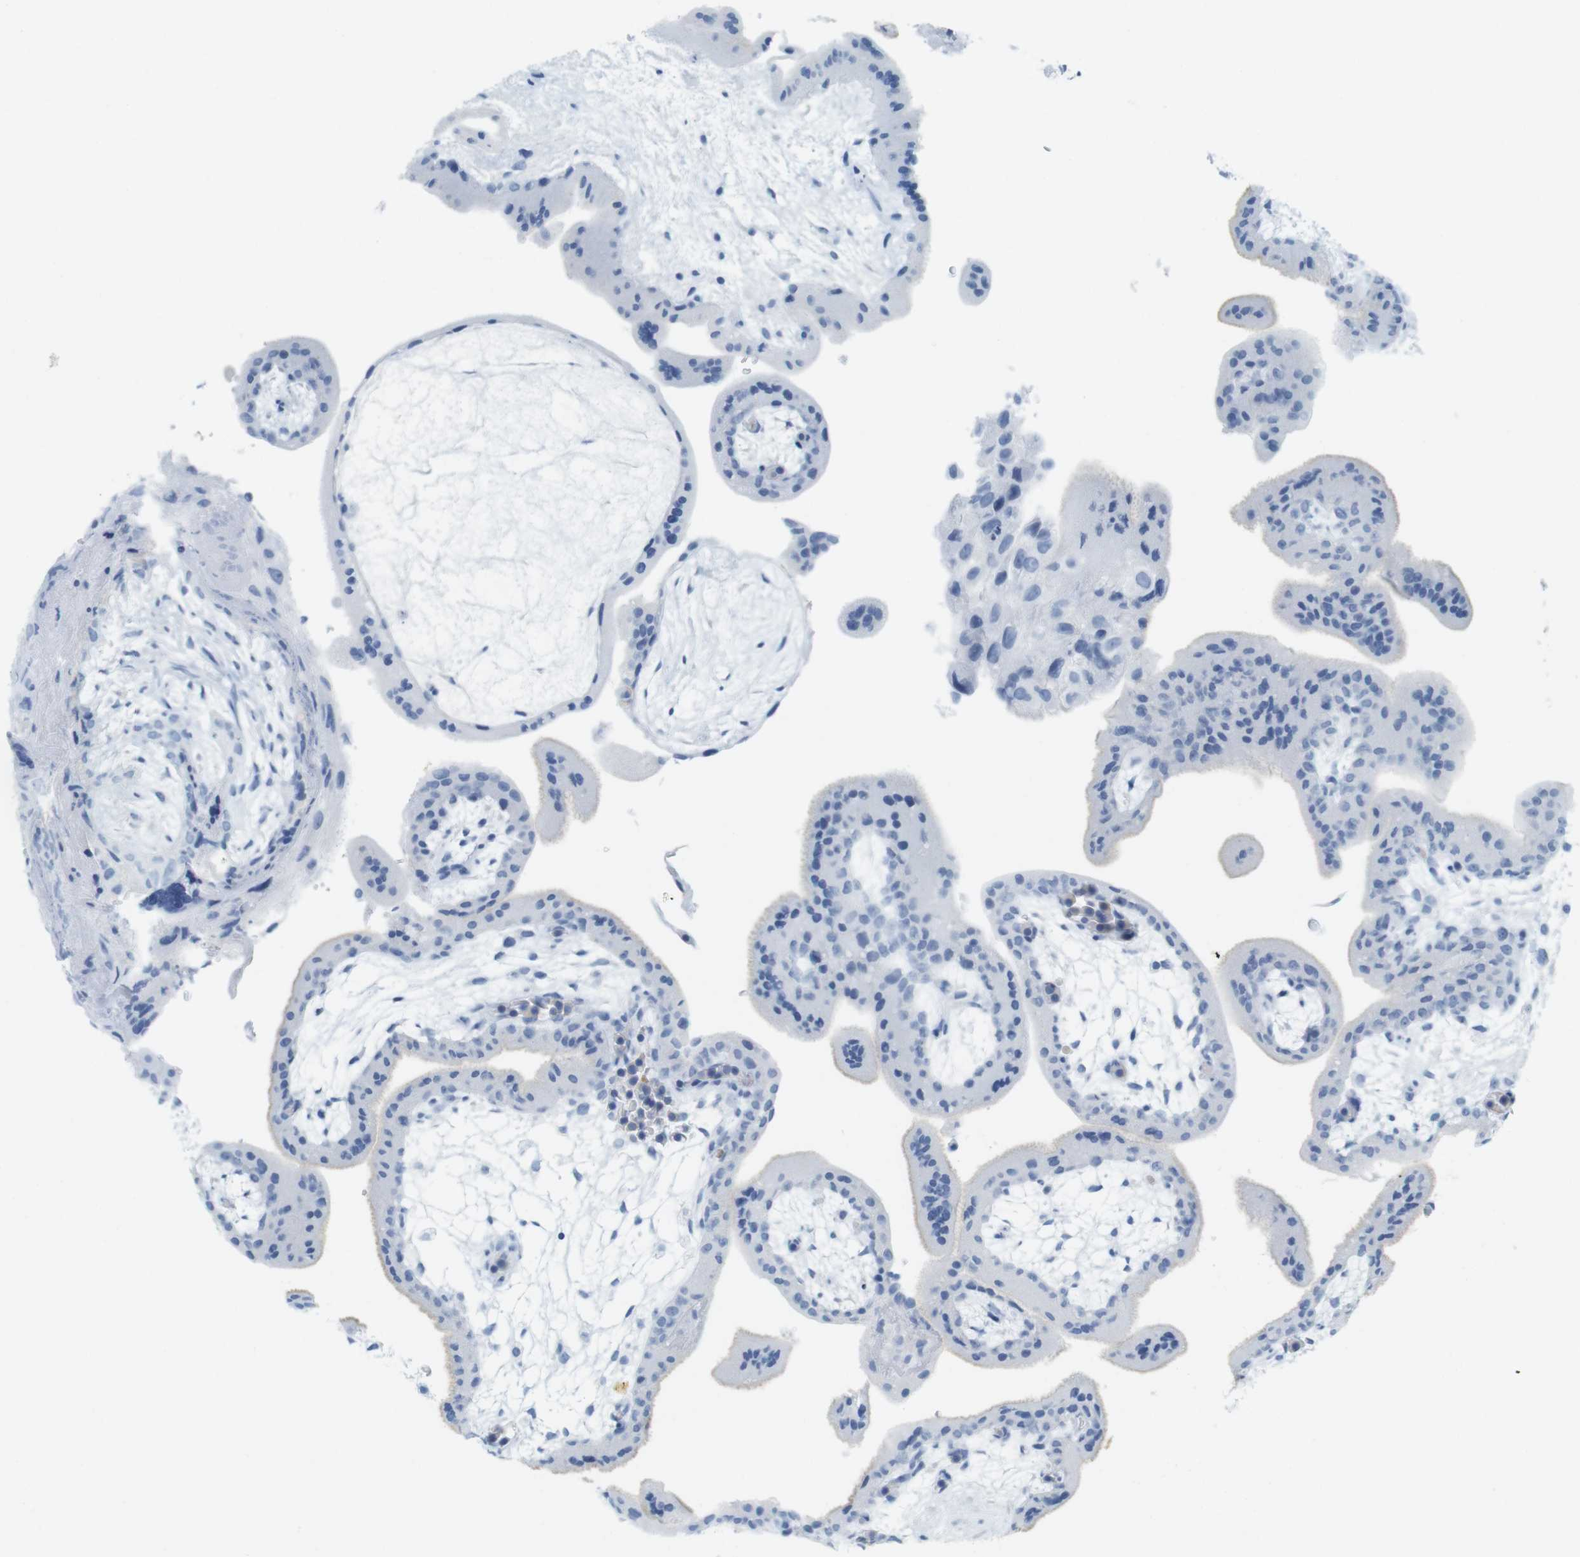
{"staining": {"intensity": "negative", "quantity": "none", "location": "none"}, "tissue": "placenta", "cell_type": "Trophoblastic cells", "image_type": "normal", "snomed": [{"axis": "morphology", "description": "Normal tissue, NOS"}, {"axis": "topography", "description": "Placenta"}], "caption": "This is an immunohistochemistry (IHC) photomicrograph of normal human placenta. There is no expression in trophoblastic cells.", "gene": "TNNT2", "patient": {"sex": "female", "age": 35}}